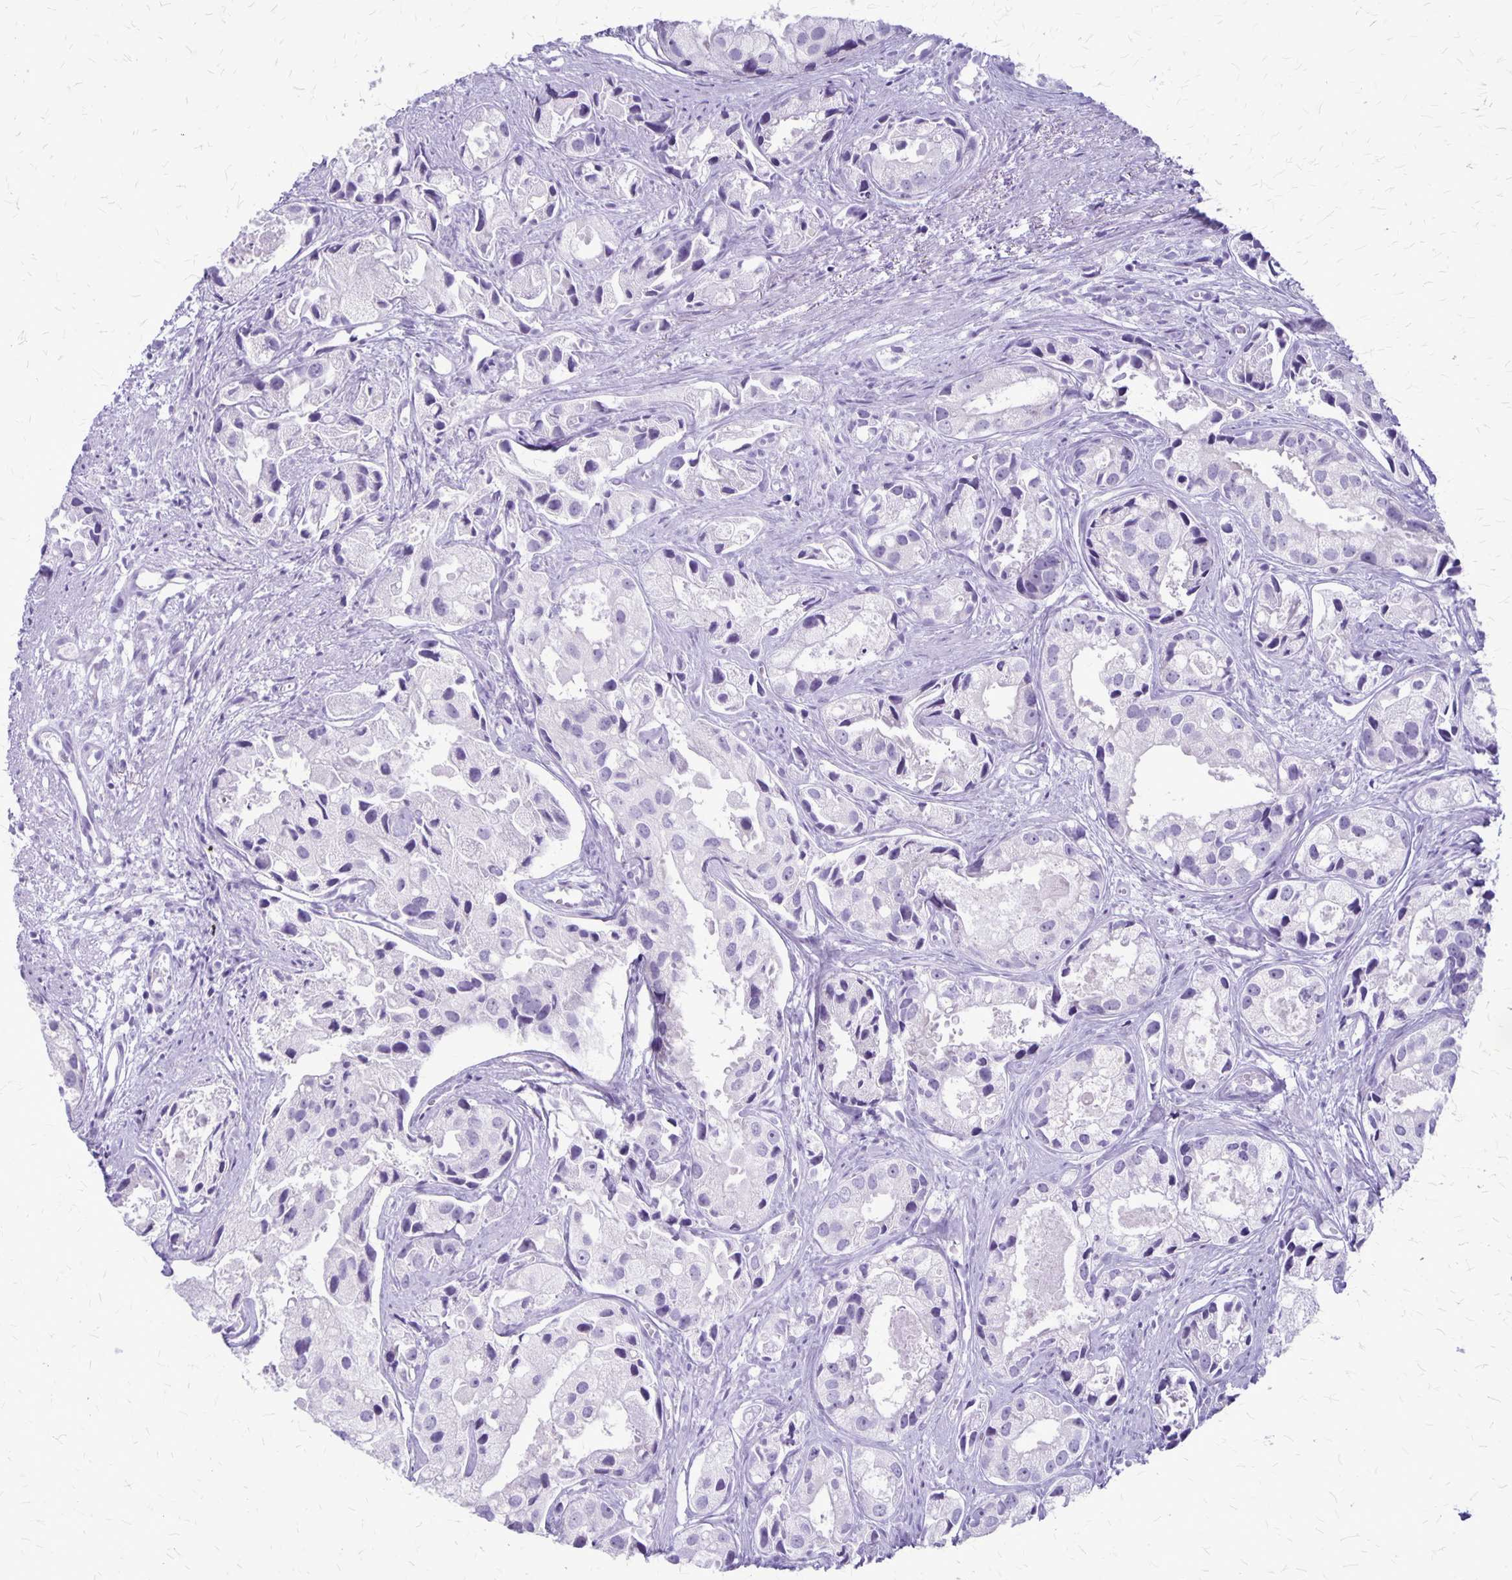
{"staining": {"intensity": "negative", "quantity": "none", "location": "none"}, "tissue": "prostate cancer", "cell_type": "Tumor cells", "image_type": "cancer", "snomed": [{"axis": "morphology", "description": "Adenocarcinoma, High grade"}, {"axis": "topography", "description": "Prostate"}], "caption": "Protein analysis of prostate cancer (adenocarcinoma (high-grade)) exhibits no significant expression in tumor cells. (DAB (3,3'-diaminobenzidine) IHC with hematoxylin counter stain).", "gene": "PLXNB3", "patient": {"sex": "male", "age": 84}}